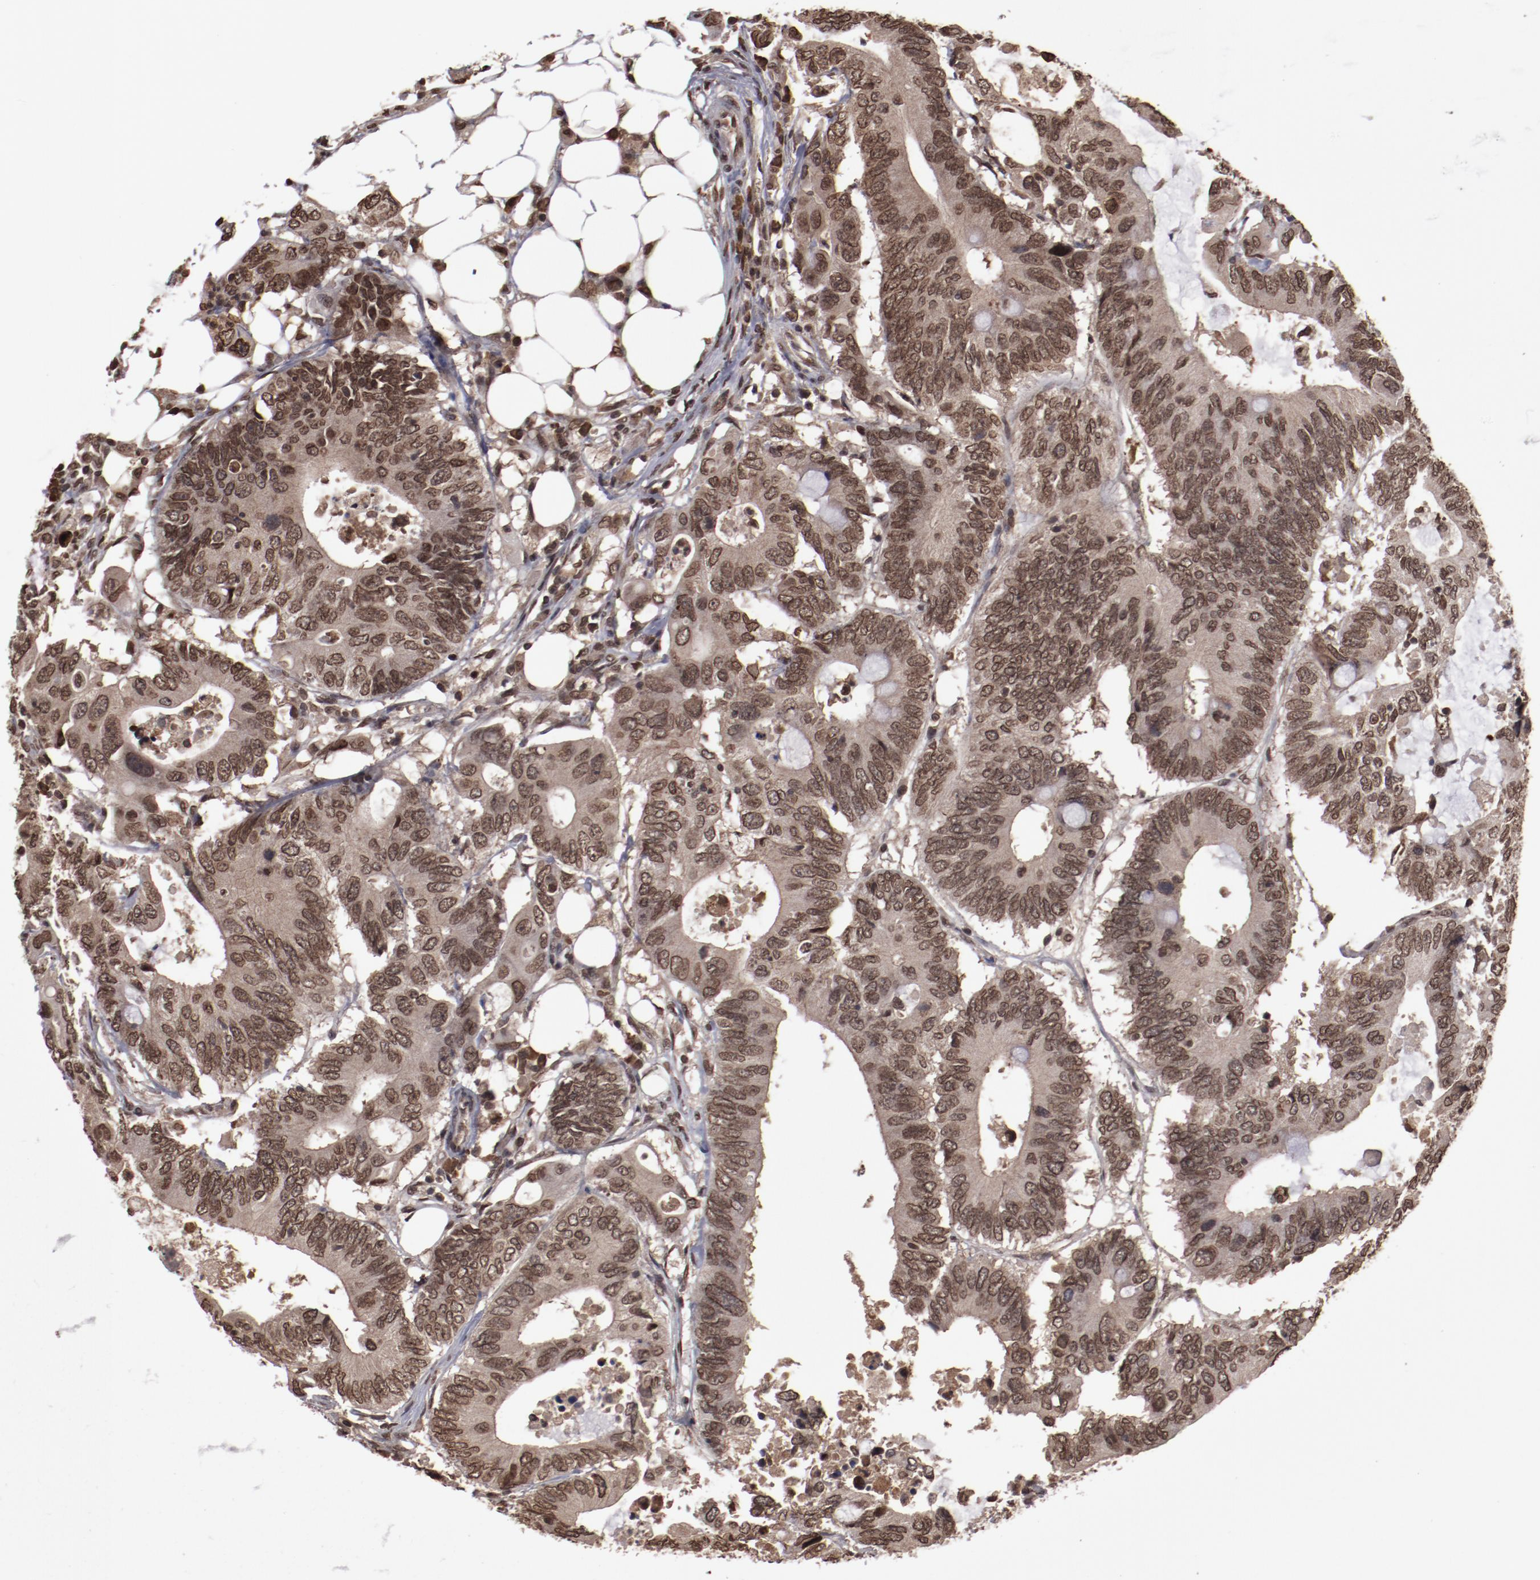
{"staining": {"intensity": "moderate", "quantity": ">75%", "location": "cytoplasmic/membranous,nuclear"}, "tissue": "colorectal cancer", "cell_type": "Tumor cells", "image_type": "cancer", "snomed": [{"axis": "morphology", "description": "Adenocarcinoma, NOS"}, {"axis": "topography", "description": "Colon"}], "caption": "Immunohistochemistry histopathology image of neoplastic tissue: human colorectal cancer stained using immunohistochemistry exhibits medium levels of moderate protein expression localized specifically in the cytoplasmic/membranous and nuclear of tumor cells, appearing as a cytoplasmic/membranous and nuclear brown color.", "gene": "AKT1", "patient": {"sex": "male", "age": 71}}